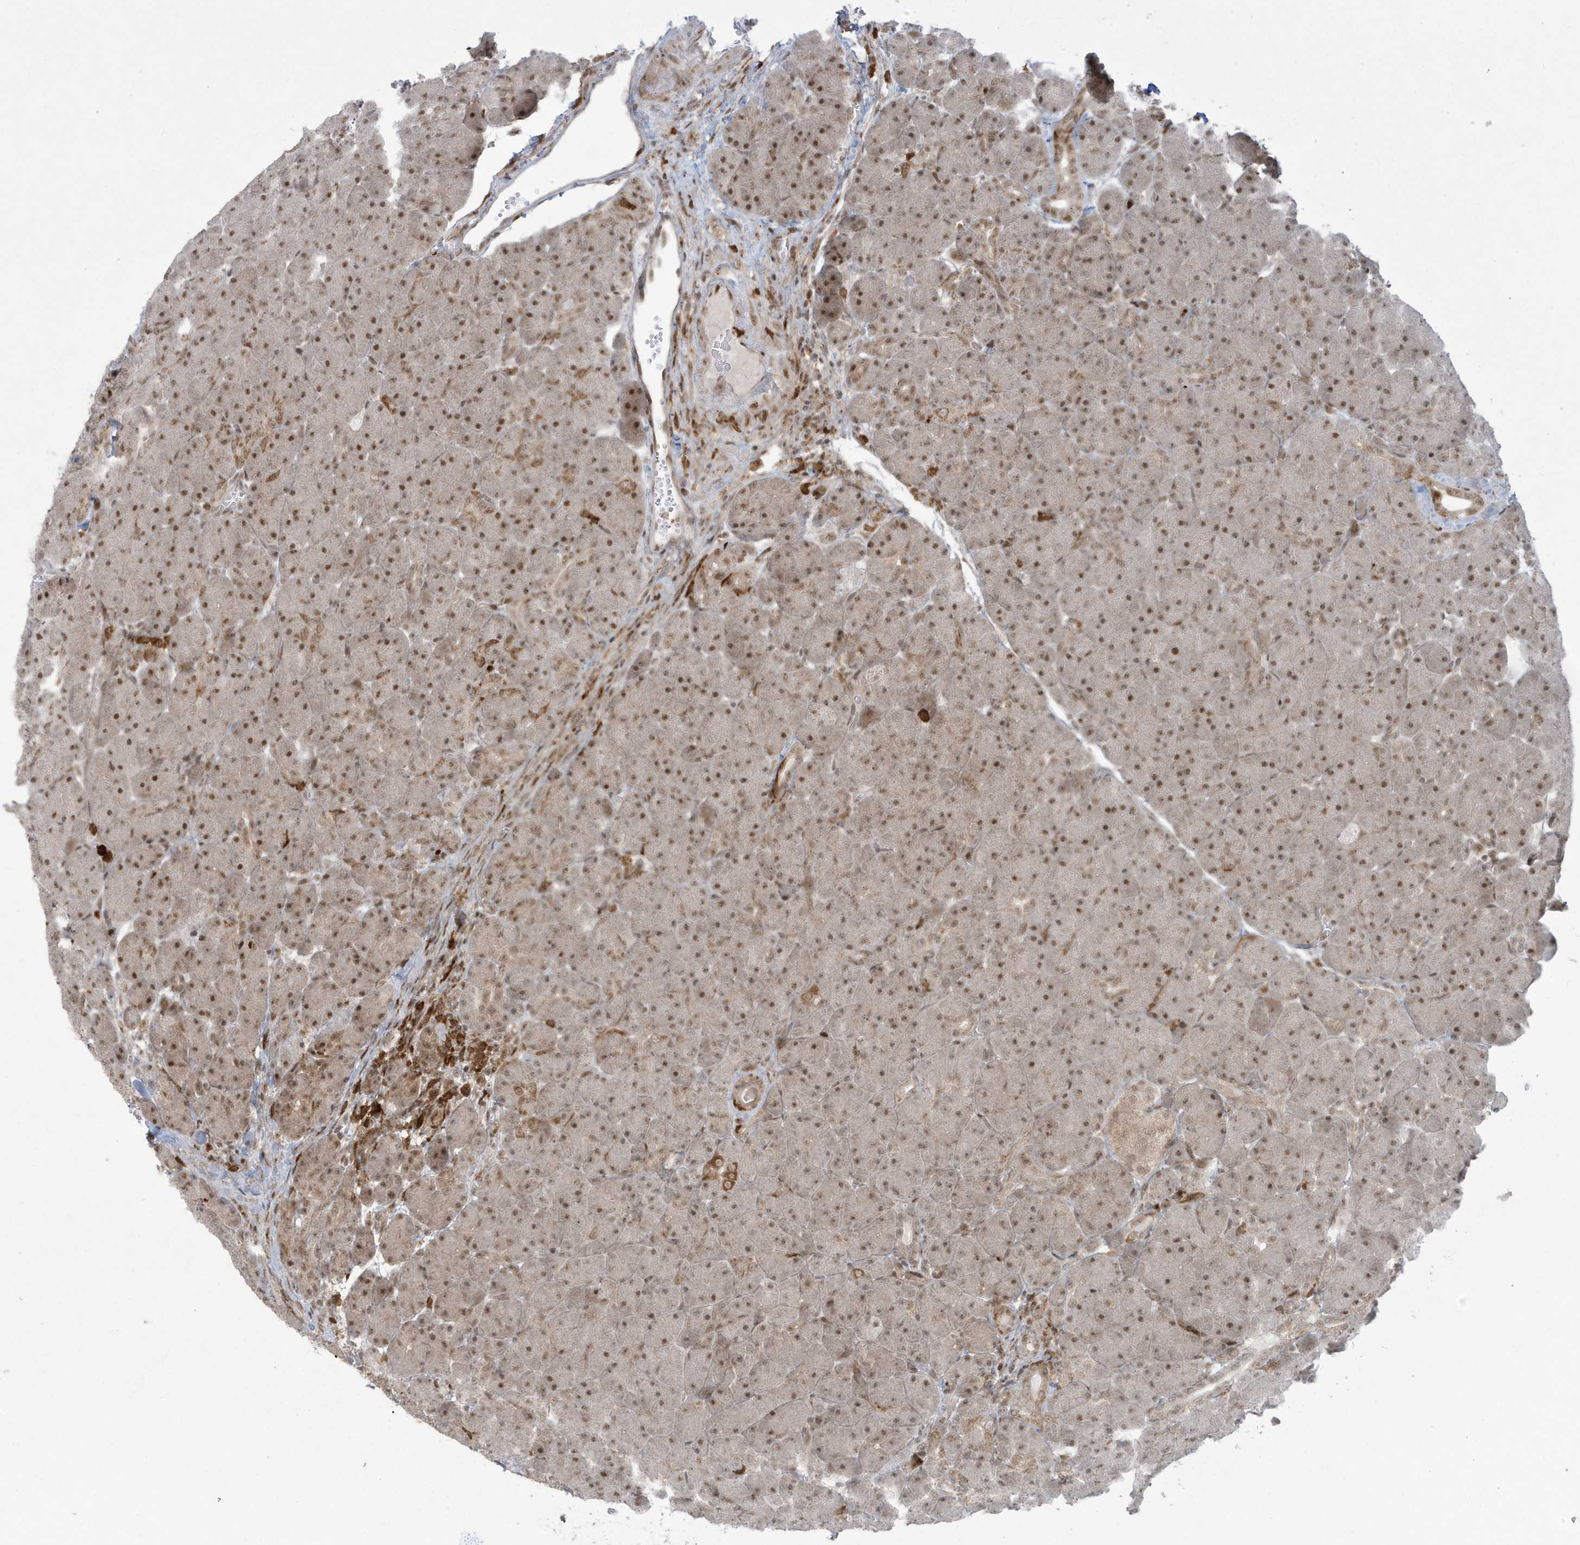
{"staining": {"intensity": "moderate", "quantity": ">75%", "location": "cytoplasmic/membranous,nuclear"}, "tissue": "pancreas", "cell_type": "Exocrine glandular cells", "image_type": "normal", "snomed": [{"axis": "morphology", "description": "Normal tissue, NOS"}, {"axis": "topography", "description": "Pancreas"}], "caption": "Immunohistochemistry (IHC) of benign pancreas demonstrates medium levels of moderate cytoplasmic/membranous,nuclear expression in about >75% of exocrine glandular cells.", "gene": "C1orf52", "patient": {"sex": "male", "age": 66}}